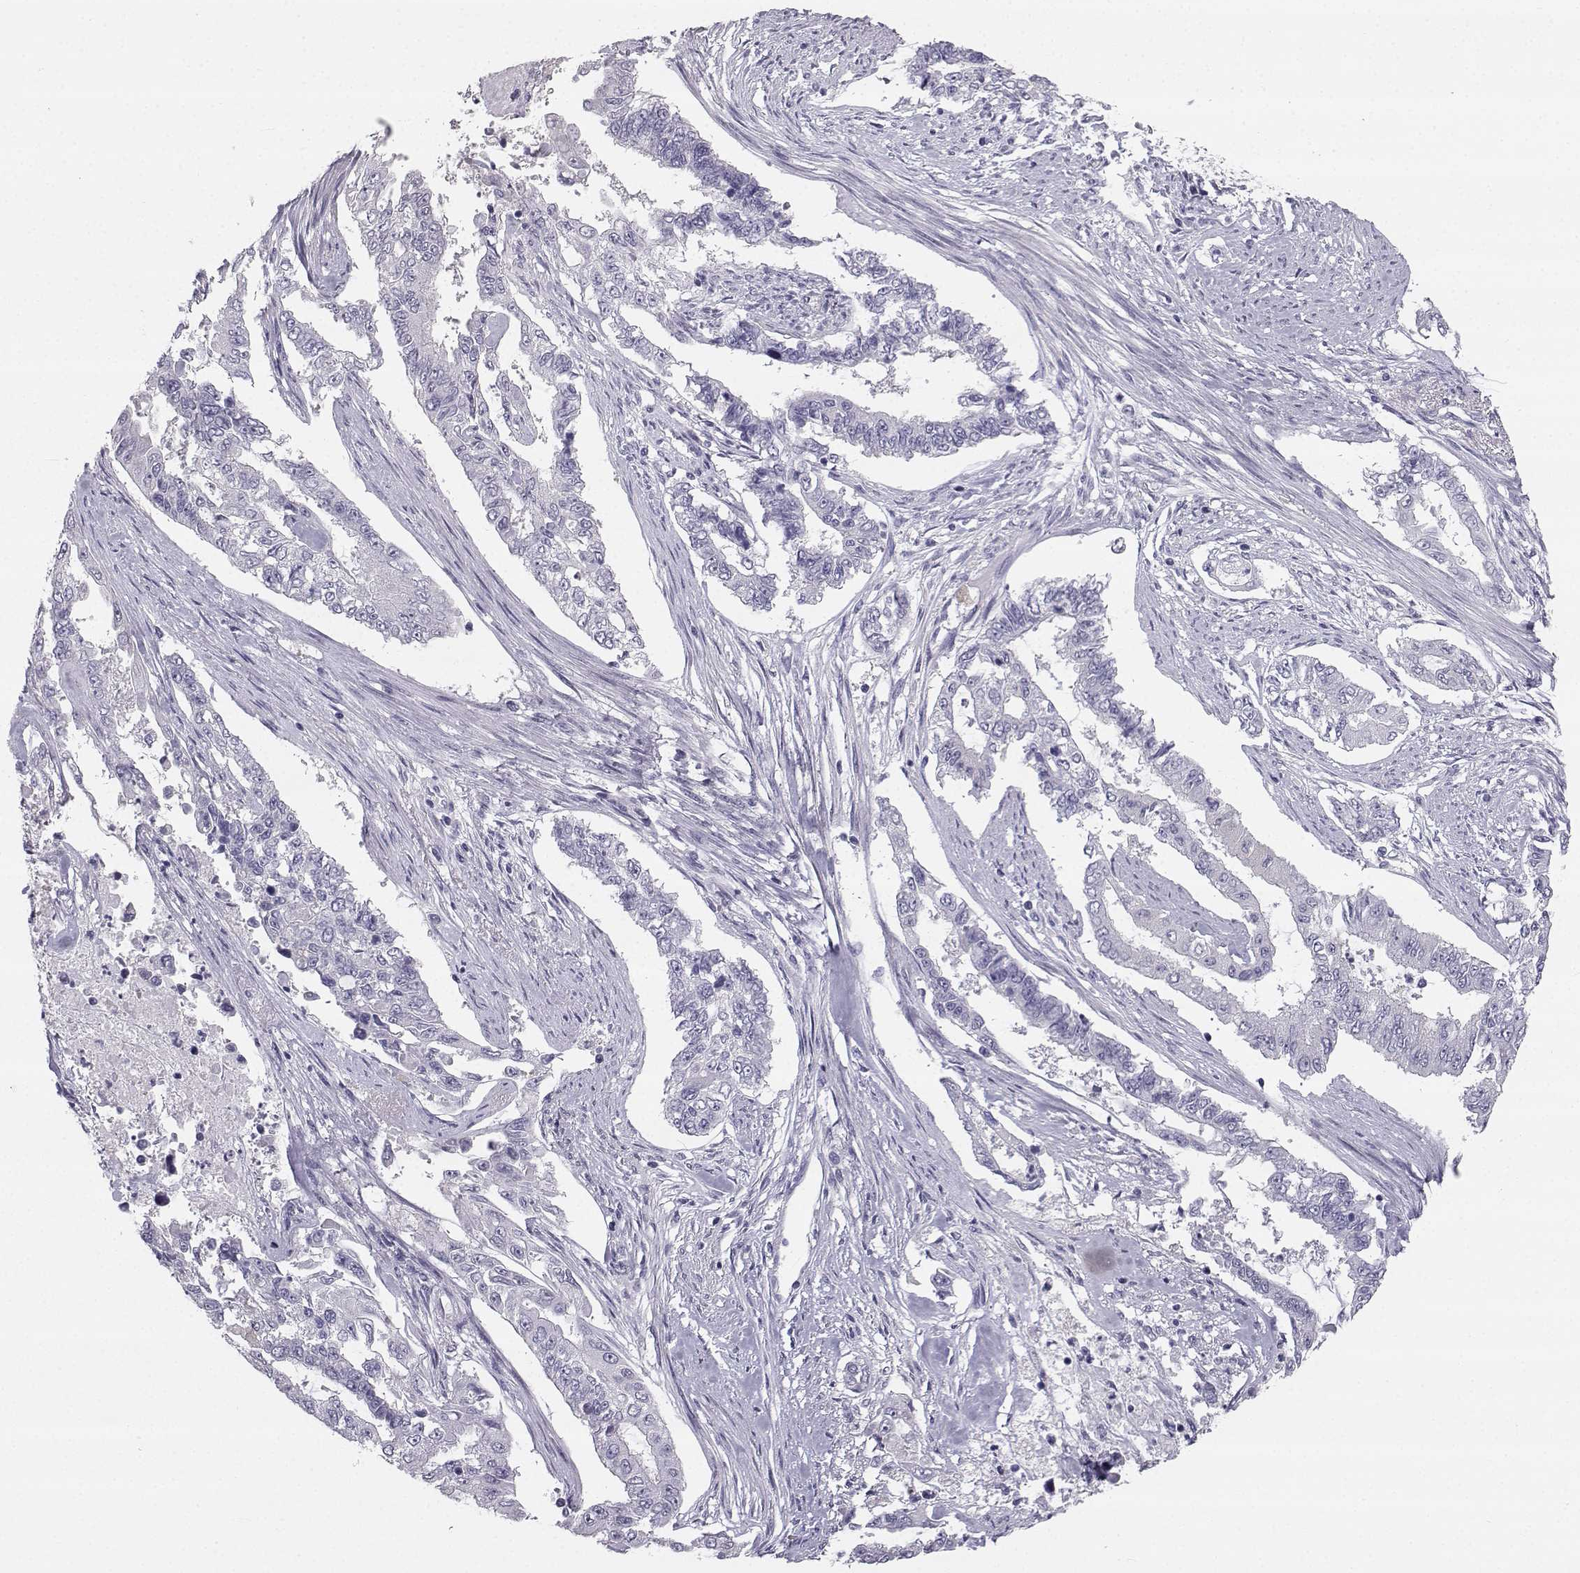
{"staining": {"intensity": "negative", "quantity": "none", "location": "none"}, "tissue": "endometrial cancer", "cell_type": "Tumor cells", "image_type": "cancer", "snomed": [{"axis": "morphology", "description": "Adenocarcinoma, NOS"}, {"axis": "topography", "description": "Uterus"}], "caption": "Immunohistochemistry image of endometrial adenocarcinoma stained for a protein (brown), which exhibits no positivity in tumor cells.", "gene": "SYCE1", "patient": {"sex": "female", "age": 59}}